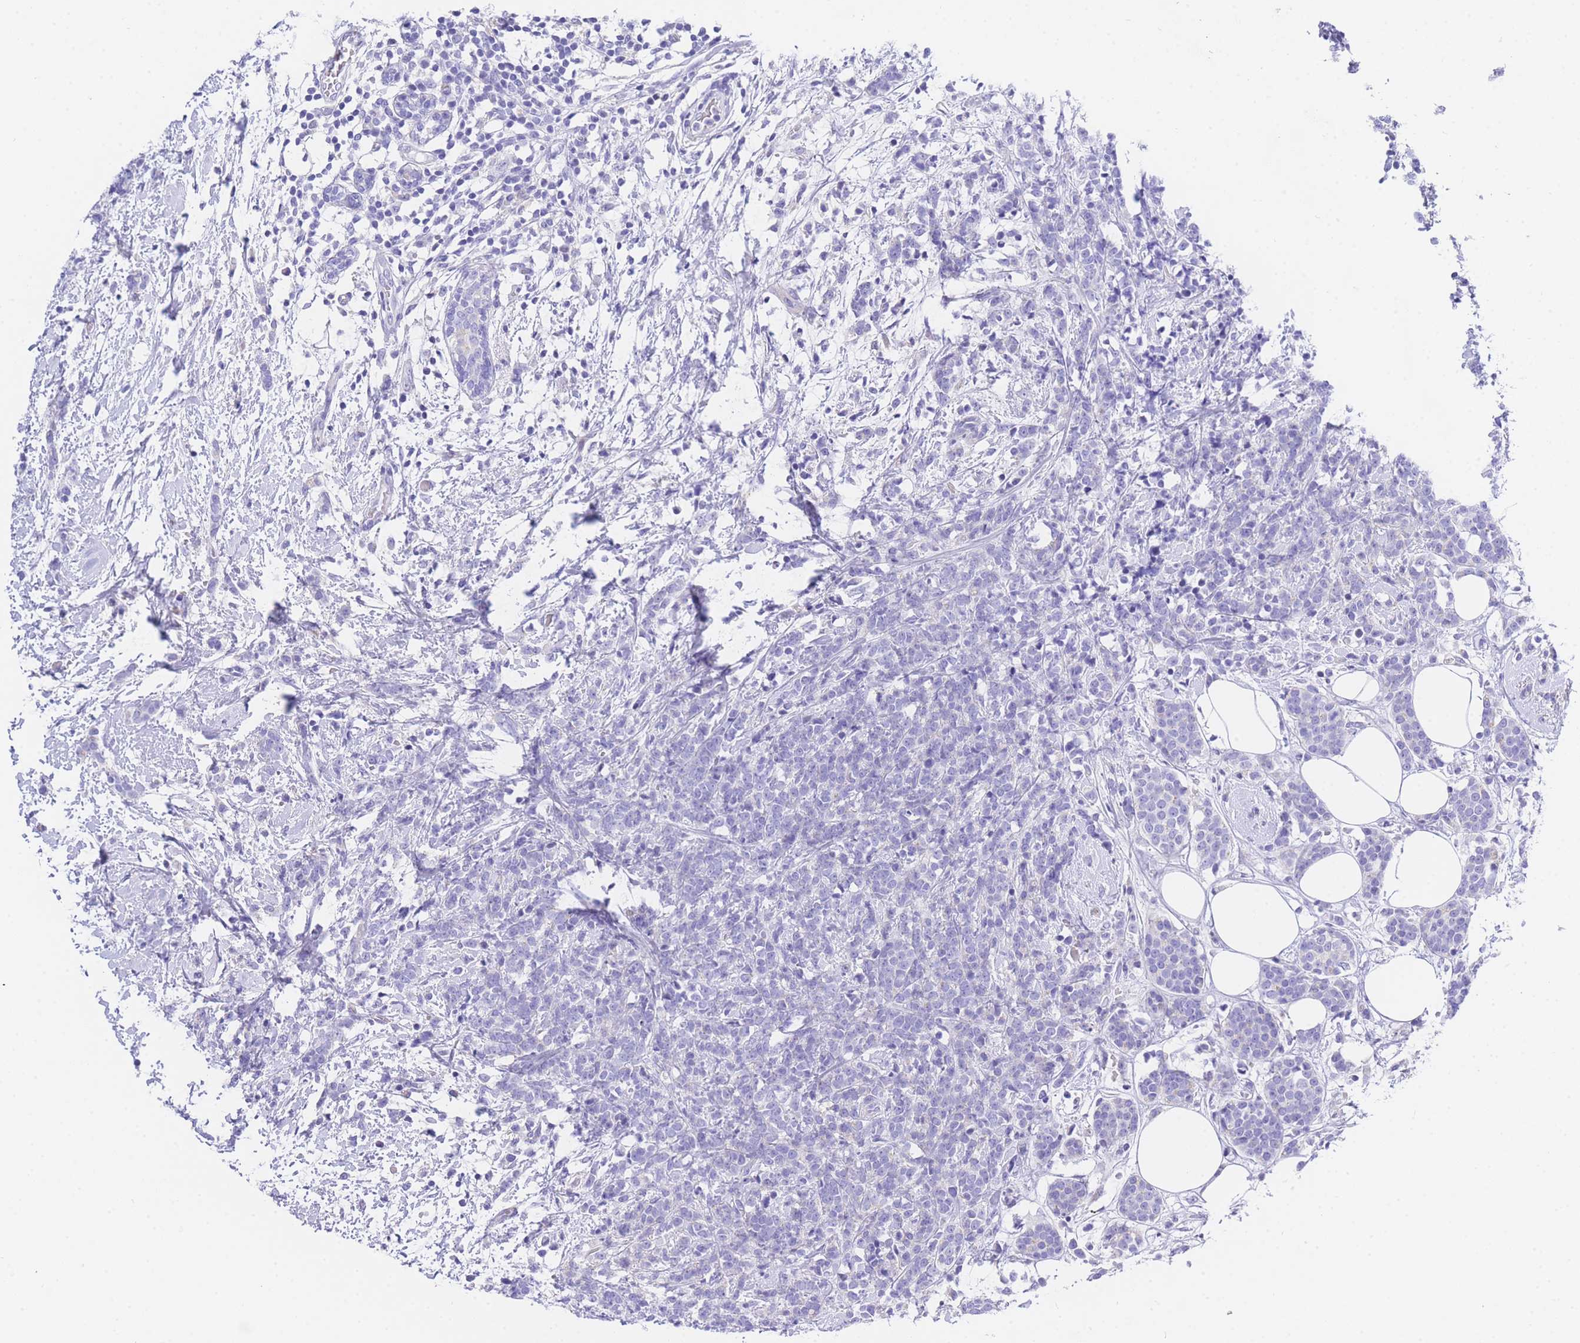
{"staining": {"intensity": "negative", "quantity": "none", "location": "none"}, "tissue": "breast cancer", "cell_type": "Tumor cells", "image_type": "cancer", "snomed": [{"axis": "morphology", "description": "Lobular carcinoma"}, {"axis": "topography", "description": "Breast"}], "caption": "Immunohistochemical staining of human lobular carcinoma (breast) displays no significant expression in tumor cells.", "gene": "TIFAB", "patient": {"sex": "female", "age": 58}}